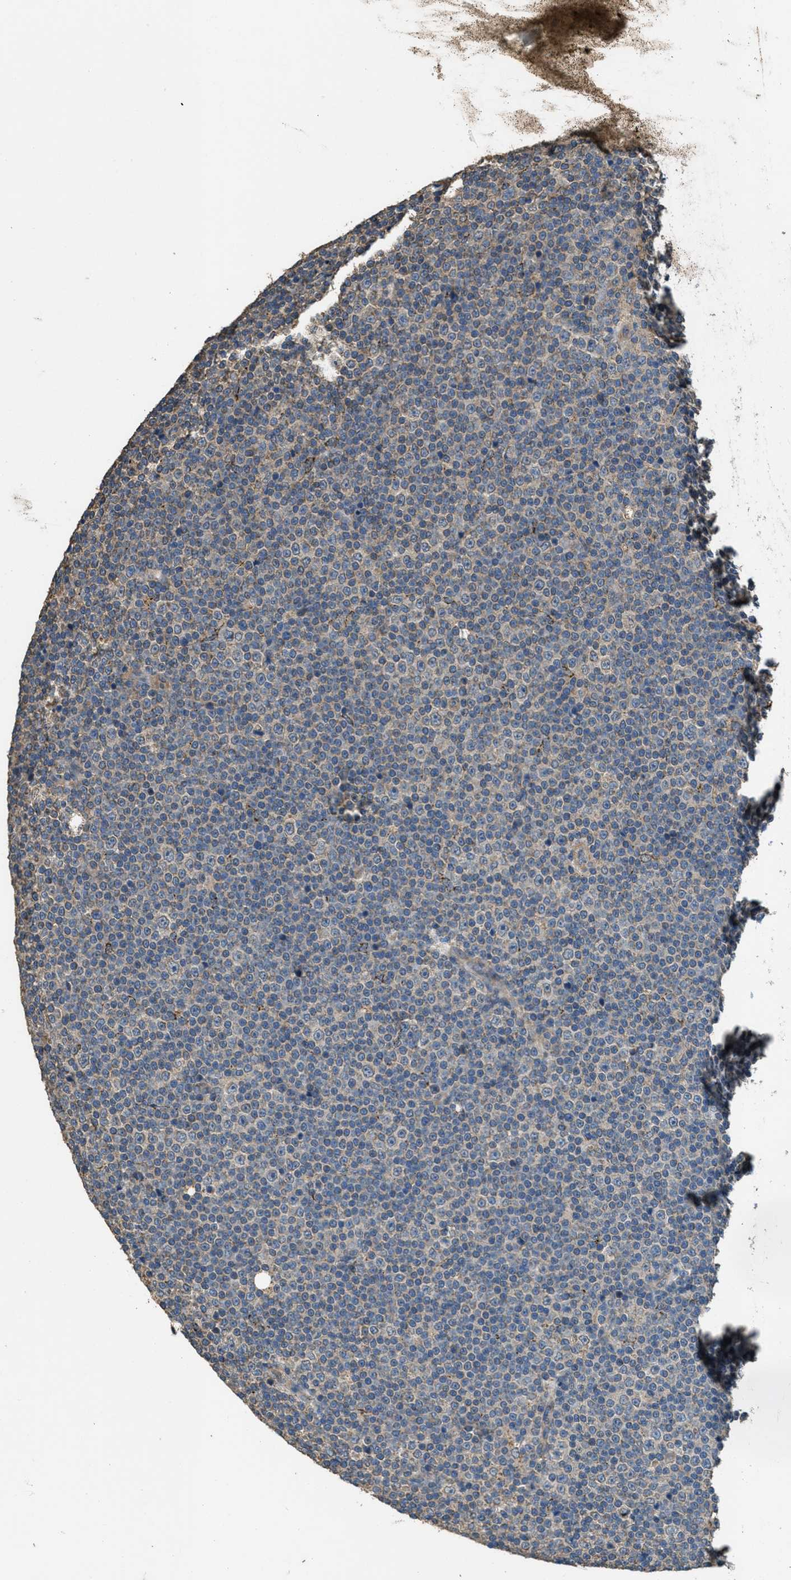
{"staining": {"intensity": "negative", "quantity": "none", "location": "none"}, "tissue": "lymphoma", "cell_type": "Tumor cells", "image_type": "cancer", "snomed": [{"axis": "morphology", "description": "Malignant lymphoma, non-Hodgkin's type, Low grade"}, {"axis": "topography", "description": "Lymph node"}], "caption": "Tumor cells are negative for brown protein staining in malignant lymphoma, non-Hodgkin's type (low-grade).", "gene": "THBS2", "patient": {"sex": "female", "age": 67}}